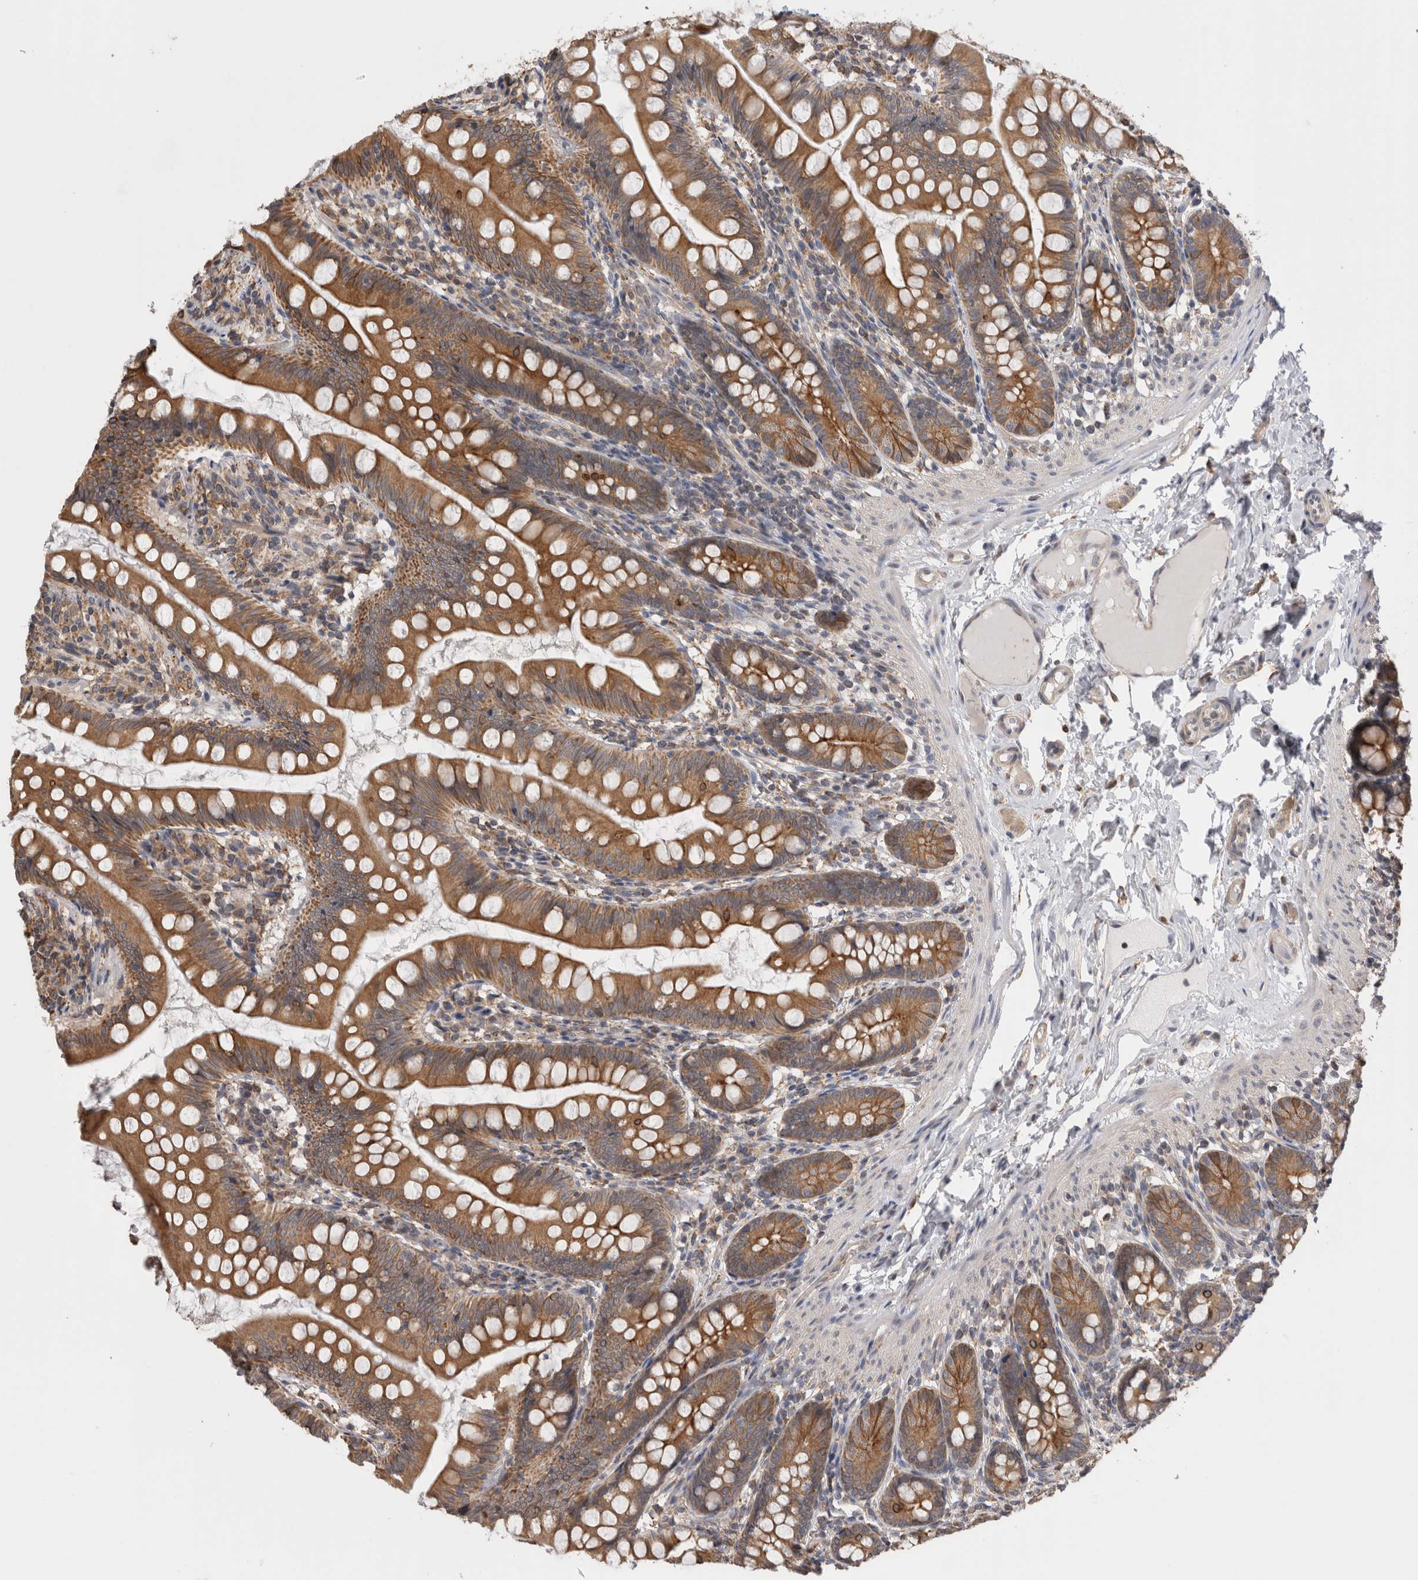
{"staining": {"intensity": "moderate", "quantity": ">75%", "location": "cytoplasmic/membranous"}, "tissue": "small intestine", "cell_type": "Glandular cells", "image_type": "normal", "snomed": [{"axis": "morphology", "description": "Normal tissue, NOS"}, {"axis": "topography", "description": "Small intestine"}], "caption": "Small intestine stained for a protein exhibits moderate cytoplasmic/membranous positivity in glandular cells. (DAB = brown stain, brightfield microscopy at high magnification).", "gene": "SMAP2", "patient": {"sex": "male", "age": 7}}